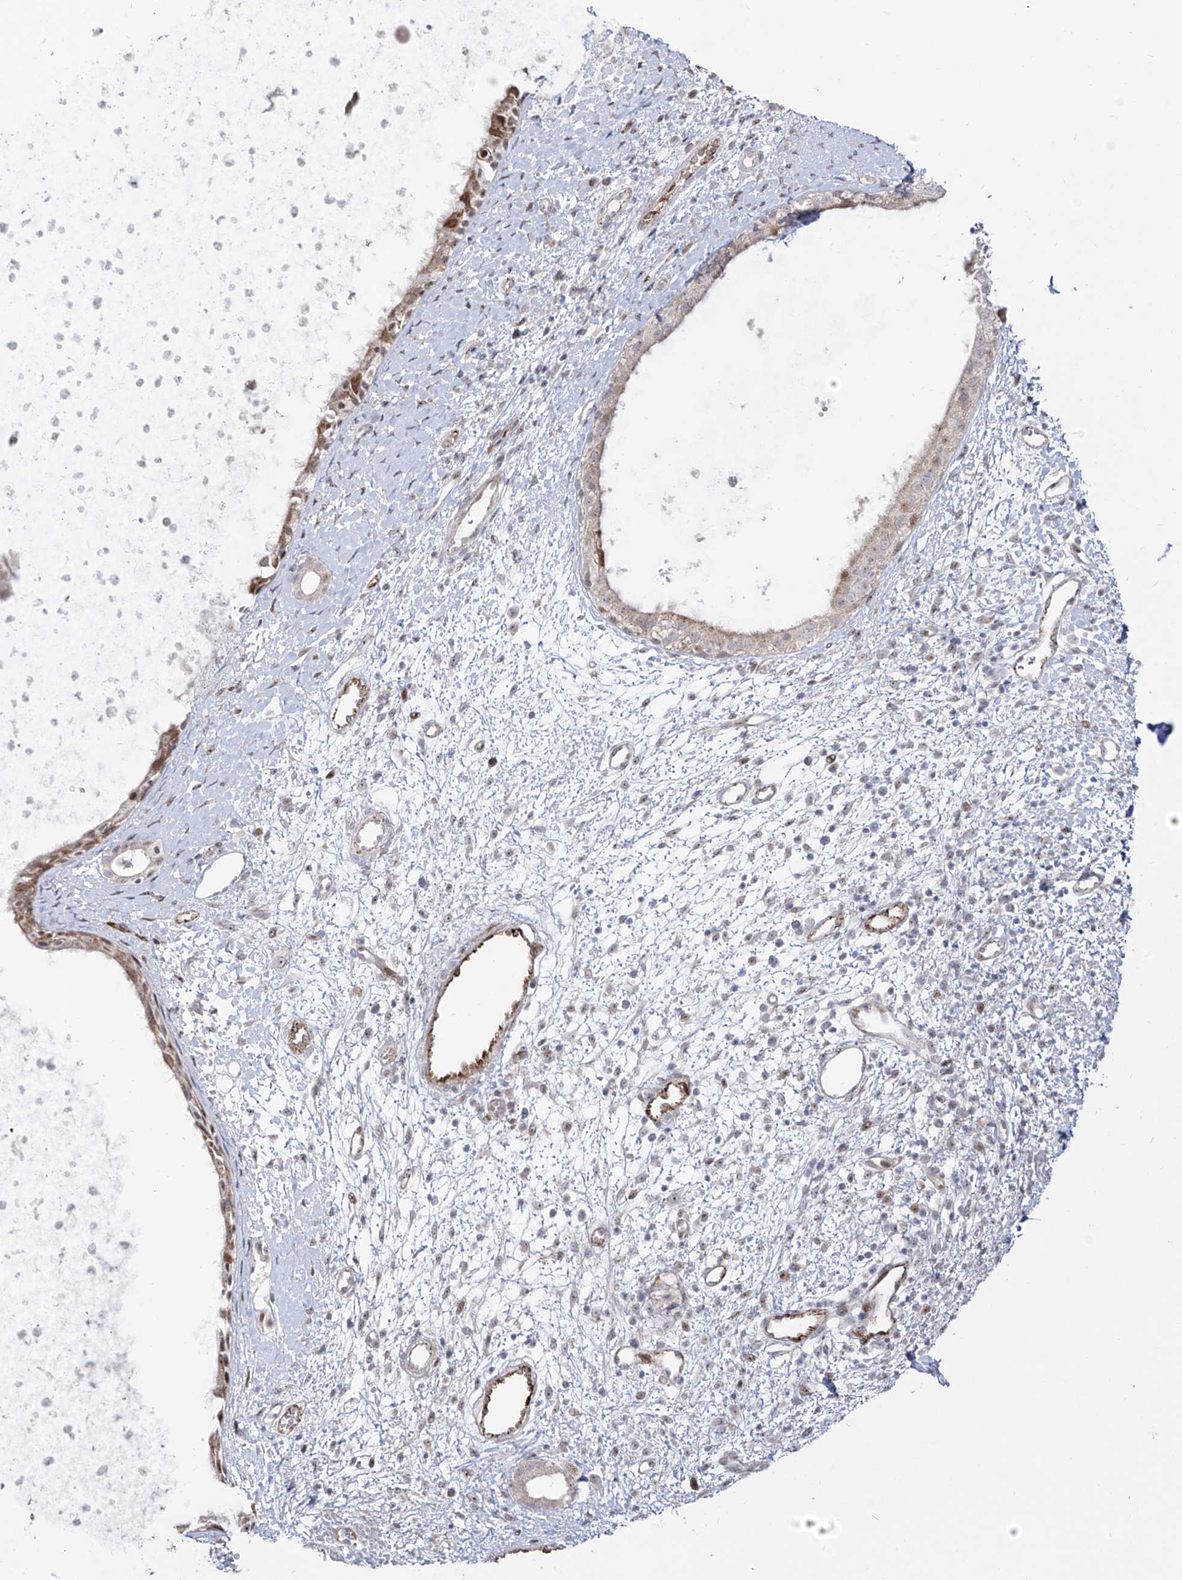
{"staining": {"intensity": "moderate", "quantity": ">75%", "location": "cytoplasmic/membranous"}, "tissue": "nasopharynx", "cell_type": "Respiratory epithelial cells", "image_type": "normal", "snomed": [{"axis": "morphology", "description": "Normal tissue, NOS"}, {"axis": "topography", "description": "Nasopharynx"}], "caption": "This is a histology image of immunohistochemistry staining of benign nasopharynx, which shows moderate staining in the cytoplasmic/membranous of respiratory epithelial cells.", "gene": "ZNF180", "patient": {"sex": "male", "age": 22}}